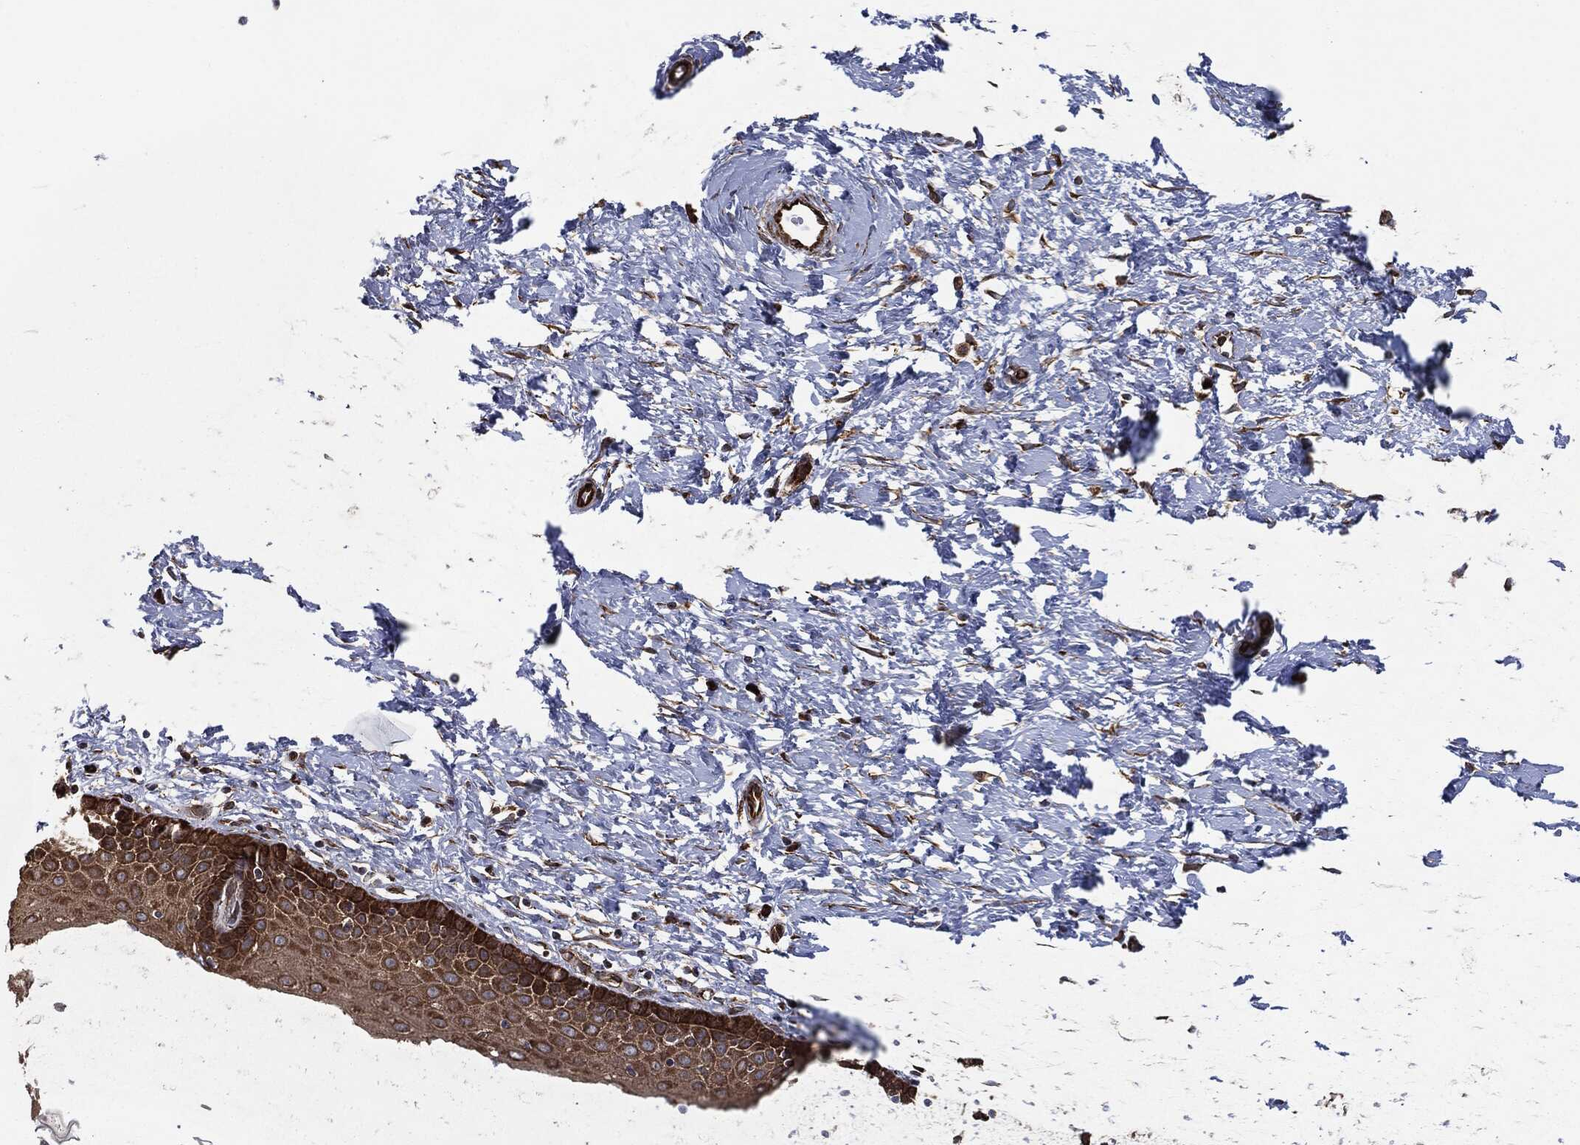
{"staining": {"intensity": "strong", "quantity": ">75%", "location": "cytoplasmic/membranous"}, "tissue": "cervix", "cell_type": "Glandular cells", "image_type": "normal", "snomed": [{"axis": "morphology", "description": "Normal tissue, NOS"}, {"axis": "topography", "description": "Cervix"}], "caption": "This photomicrograph exhibits normal cervix stained with immunohistochemistry (IHC) to label a protein in brown. The cytoplasmic/membranous of glandular cells show strong positivity for the protein. Nuclei are counter-stained blue.", "gene": "CYLD", "patient": {"sex": "female", "age": 37}}